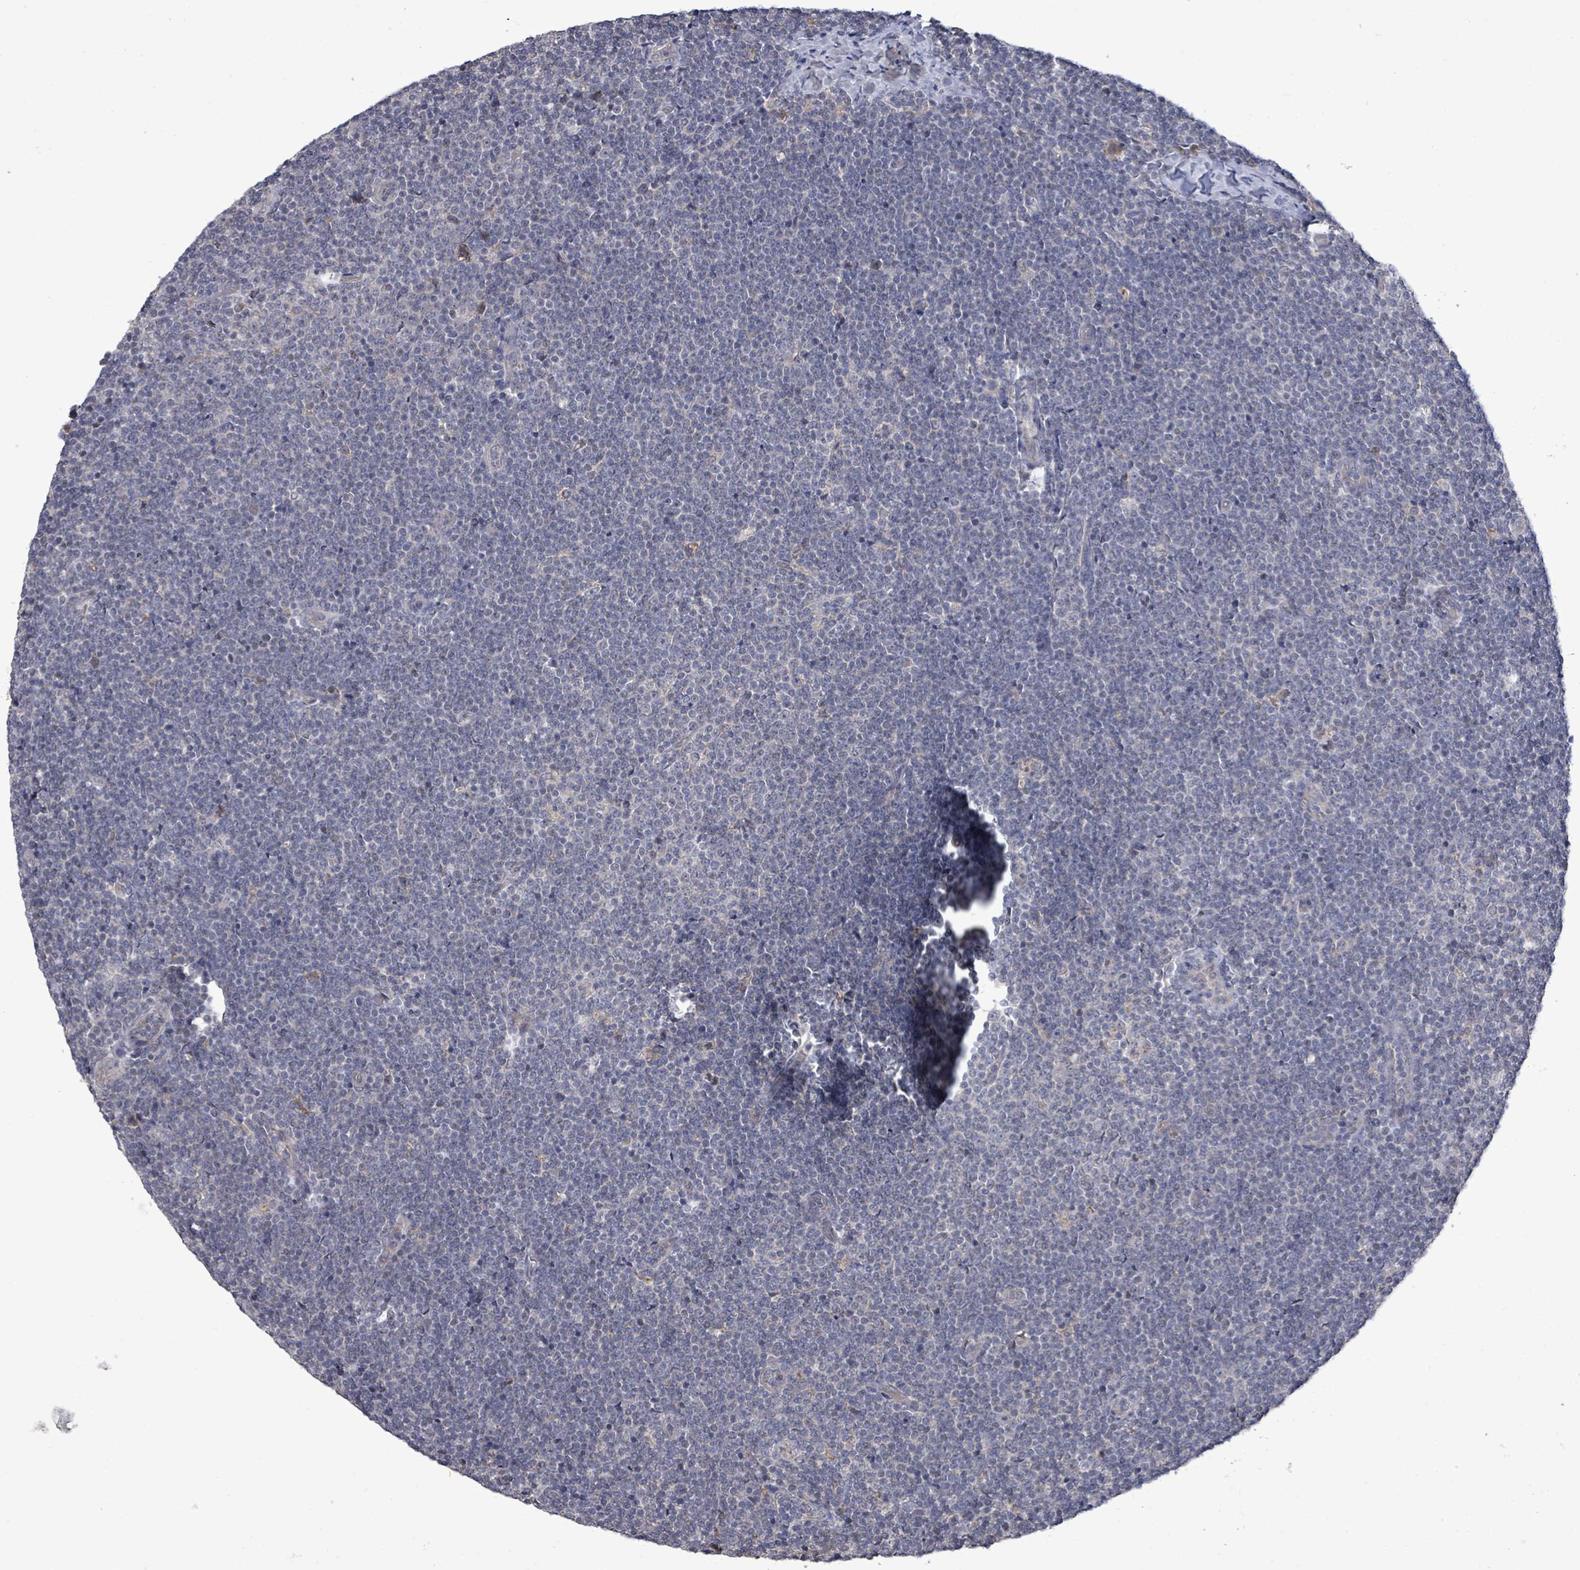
{"staining": {"intensity": "negative", "quantity": "none", "location": "none"}, "tissue": "lymphoma", "cell_type": "Tumor cells", "image_type": "cancer", "snomed": [{"axis": "morphology", "description": "Malignant lymphoma, non-Hodgkin's type, Low grade"}, {"axis": "topography", "description": "Lymph node"}], "caption": "Human lymphoma stained for a protein using IHC displays no staining in tumor cells.", "gene": "POMGNT2", "patient": {"sex": "male", "age": 48}}